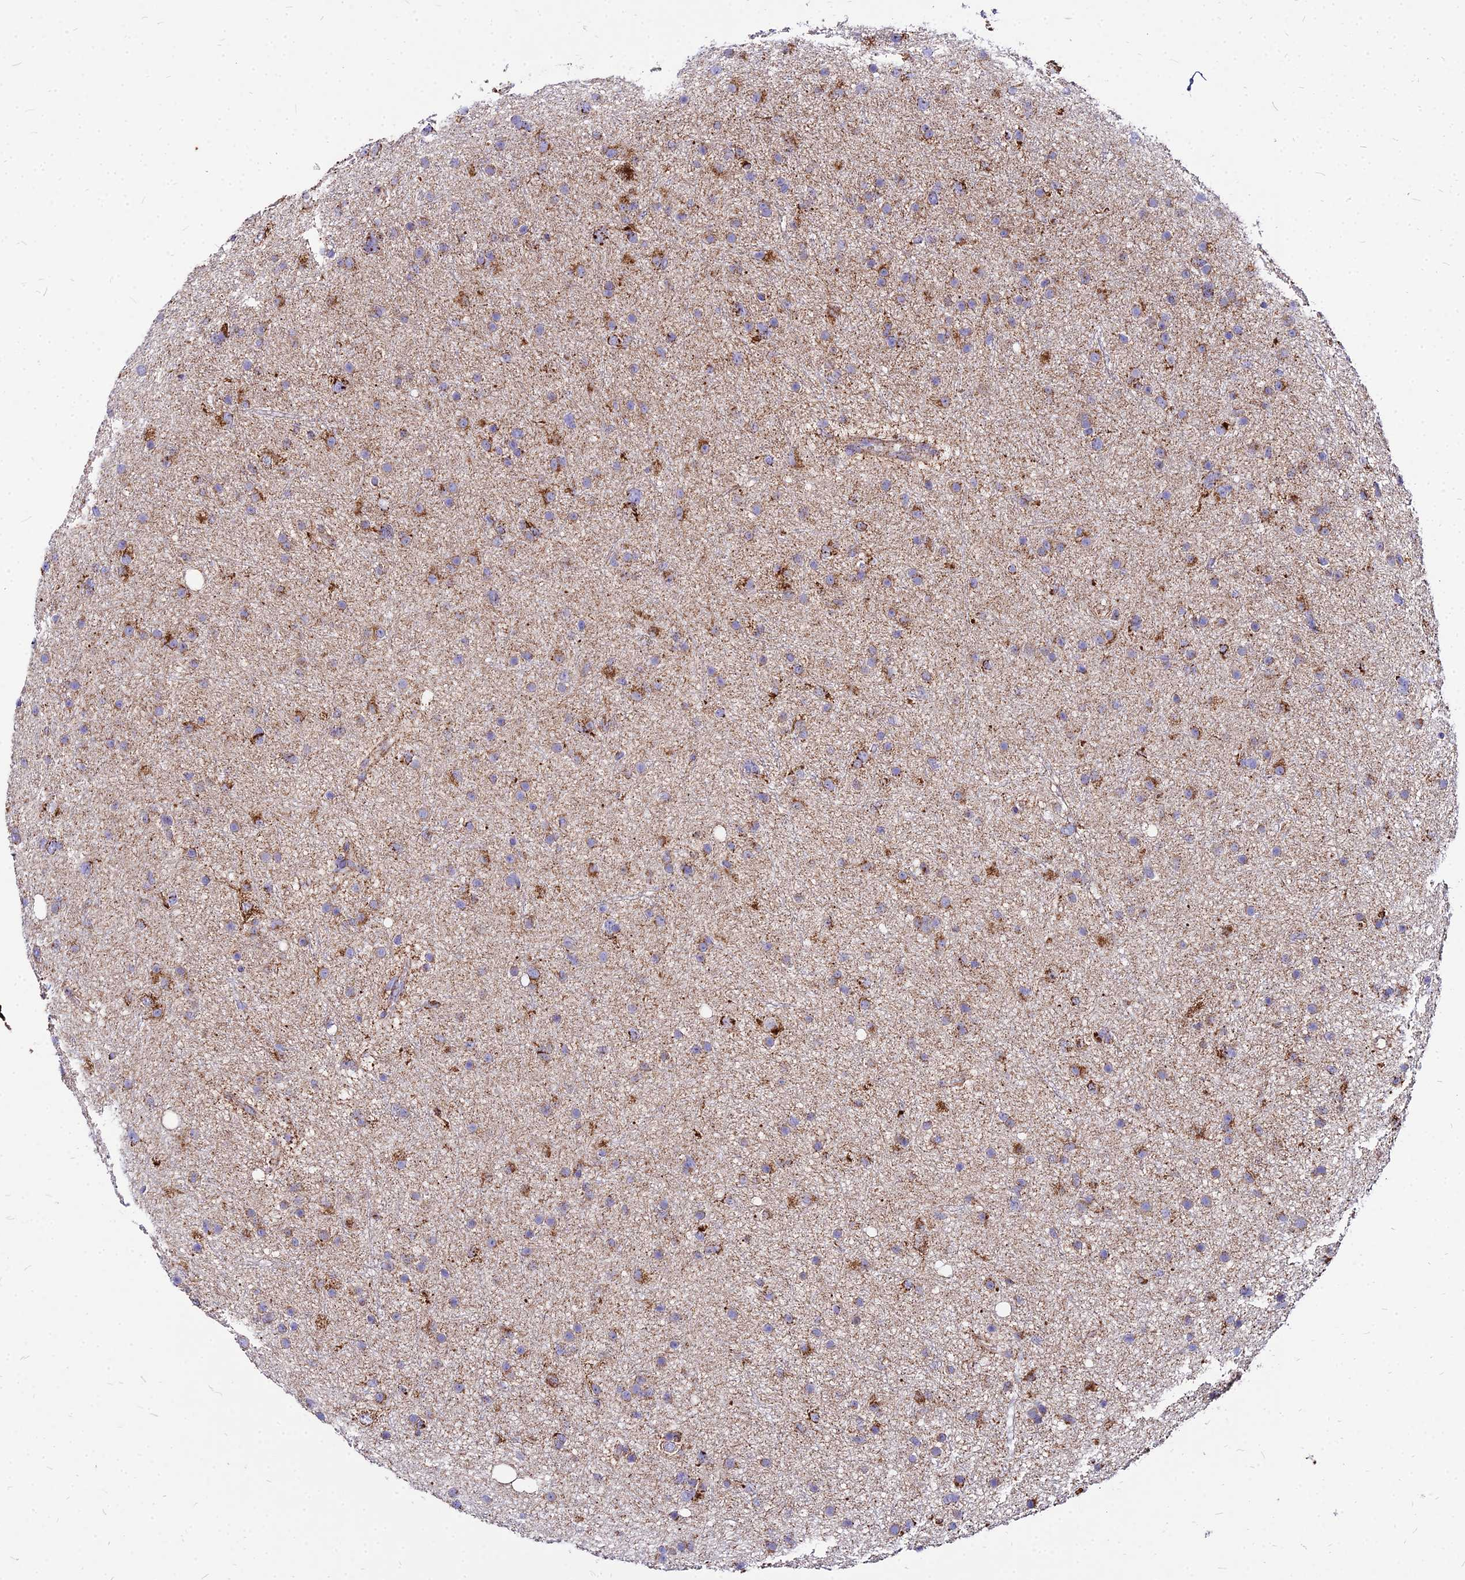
{"staining": {"intensity": "moderate", "quantity": ">75%", "location": "cytoplasmic/membranous"}, "tissue": "glioma", "cell_type": "Tumor cells", "image_type": "cancer", "snomed": [{"axis": "morphology", "description": "Glioma, malignant, Low grade"}, {"axis": "topography", "description": "Cerebral cortex"}], "caption": "Approximately >75% of tumor cells in human malignant low-grade glioma show moderate cytoplasmic/membranous protein staining as visualized by brown immunohistochemical staining.", "gene": "DLD", "patient": {"sex": "female", "age": 39}}